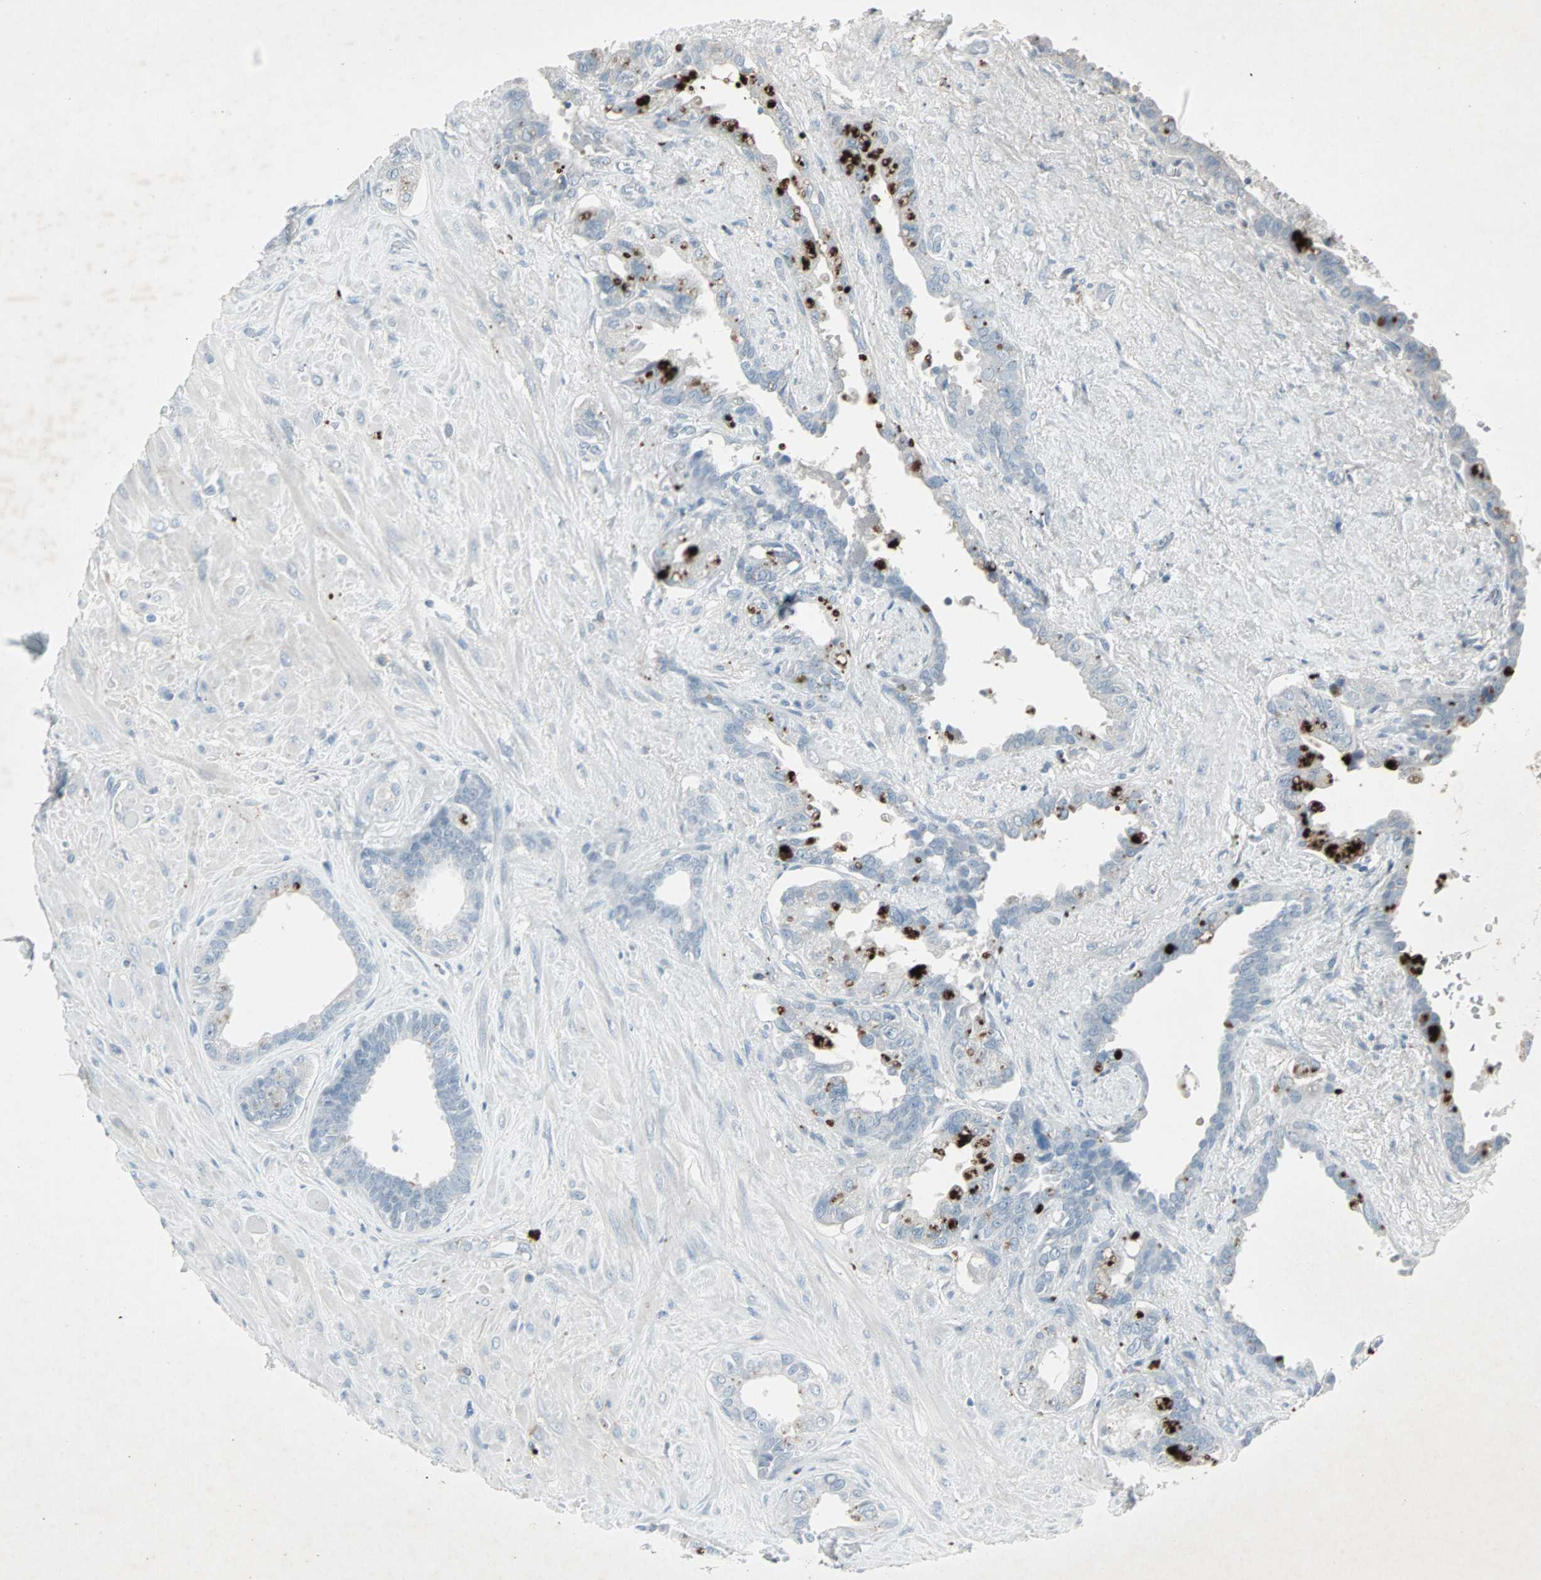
{"staining": {"intensity": "strong", "quantity": "<25%", "location": "cytoplasmic/membranous"}, "tissue": "seminal vesicle", "cell_type": "Glandular cells", "image_type": "normal", "snomed": [{"axis": "morphology", "description": "Normal tissue, NOS"}, {"axis": "topography", "description": "Seminal veicle"}], "caption": "An image of seminal vesicle stained for a protein shows strong cytoplasmic/membranous brown staining in glandular cells.", "gene": "LANCL3", "patient": {"sex": "male", "age": 61}}